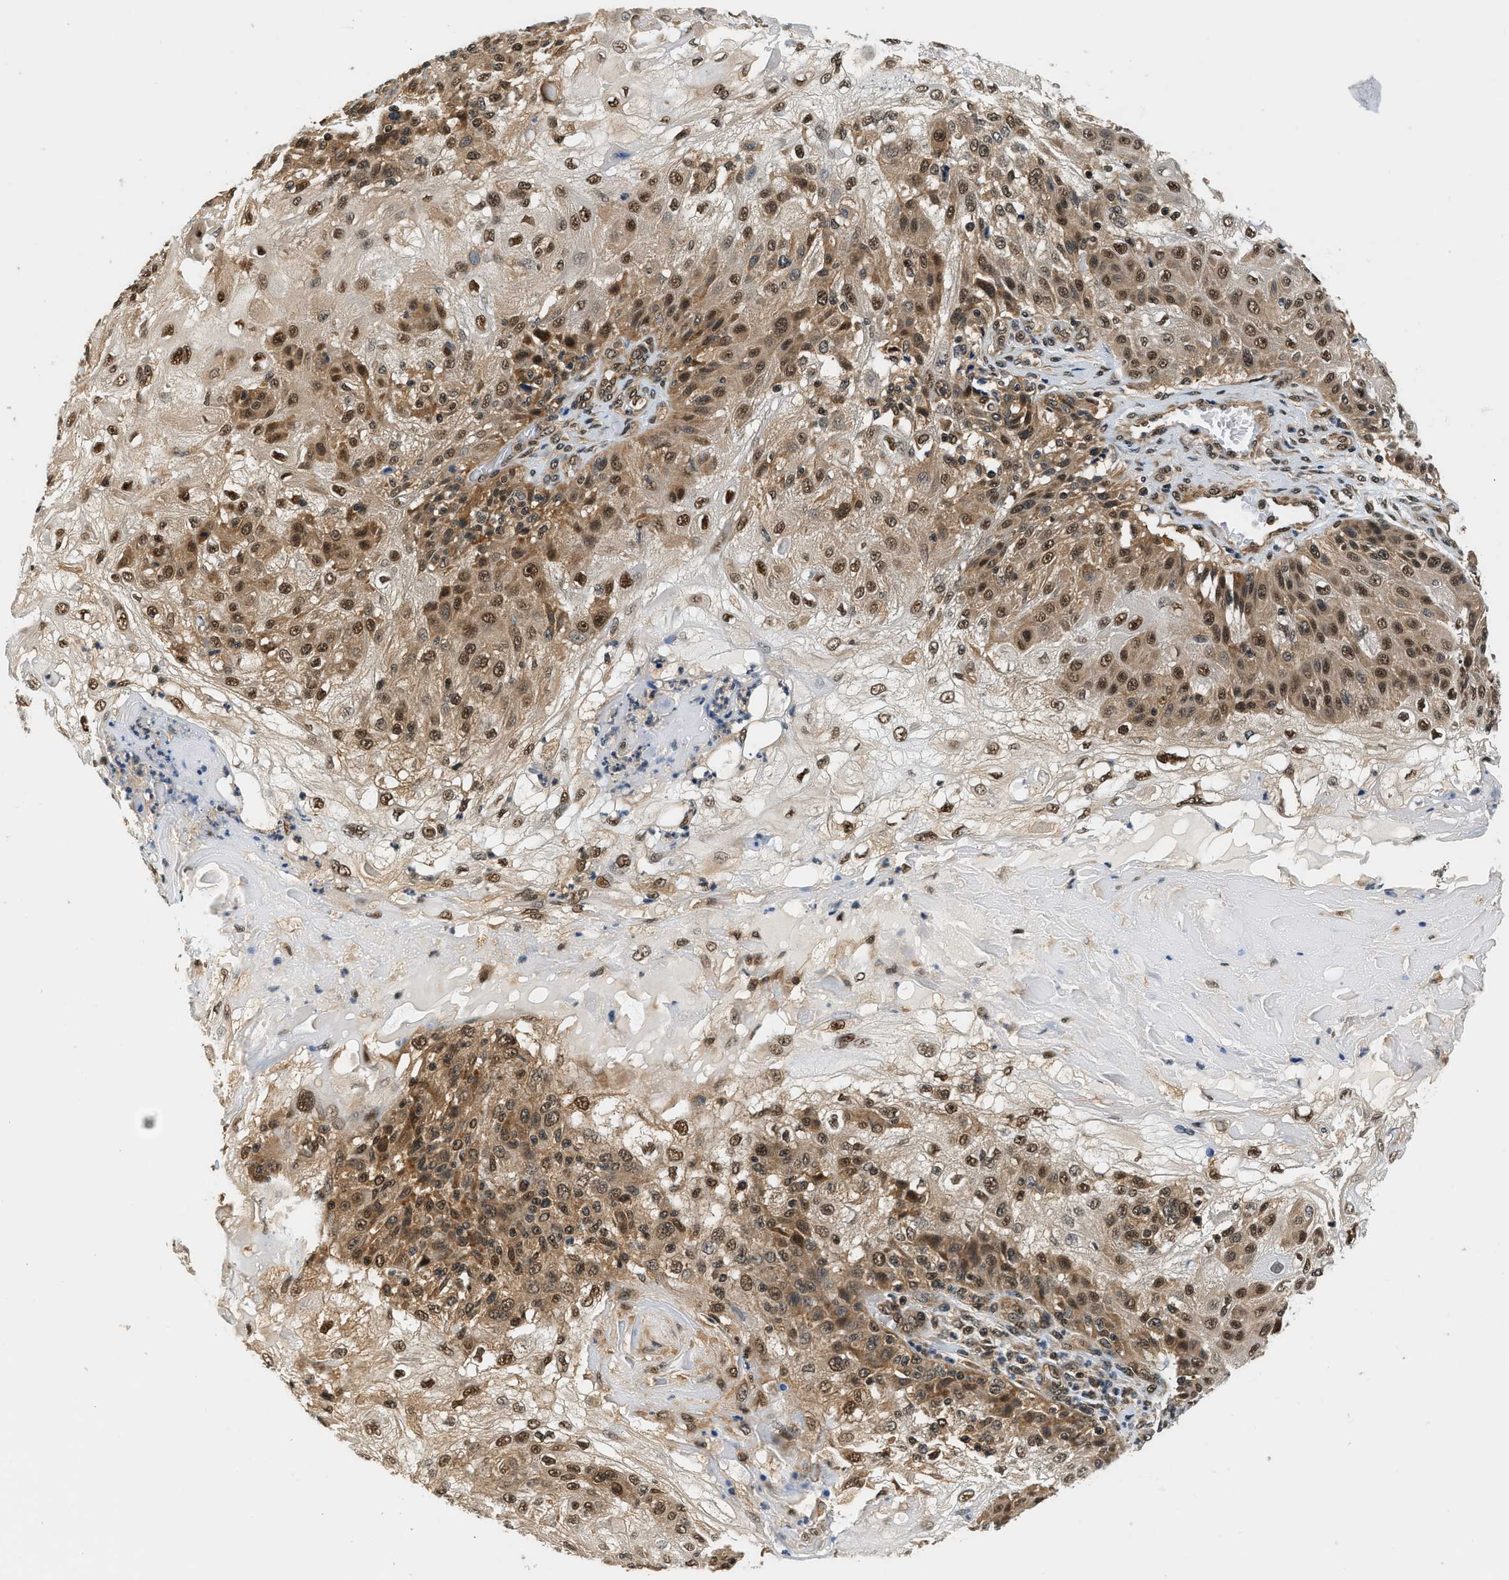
{"staining": {"intensity": "strong", "quantity": ">75%", "location": "cytoplasmic/membranous,nuclear"}, "tissue": "skin cancer", "cell_type": "Tumor cells", "image_type": "cancer", "snomed": [{"axis": "morphology", "description": "Normal tissue, NOS"}, {"axis": "morphology", "description": "Squamous cell carcinoma, NOS"}, {"axis": "topography", "description": "Skin"}], "caption": "About >75% of tumor cells in skin cancer exhibit strong cytoplasmic/membranous and nuclear protein positivity as visualized by brown immunohistochemical staining.", "gene": "PSMD3", "patient": {"sex": "female", "age": 83}}